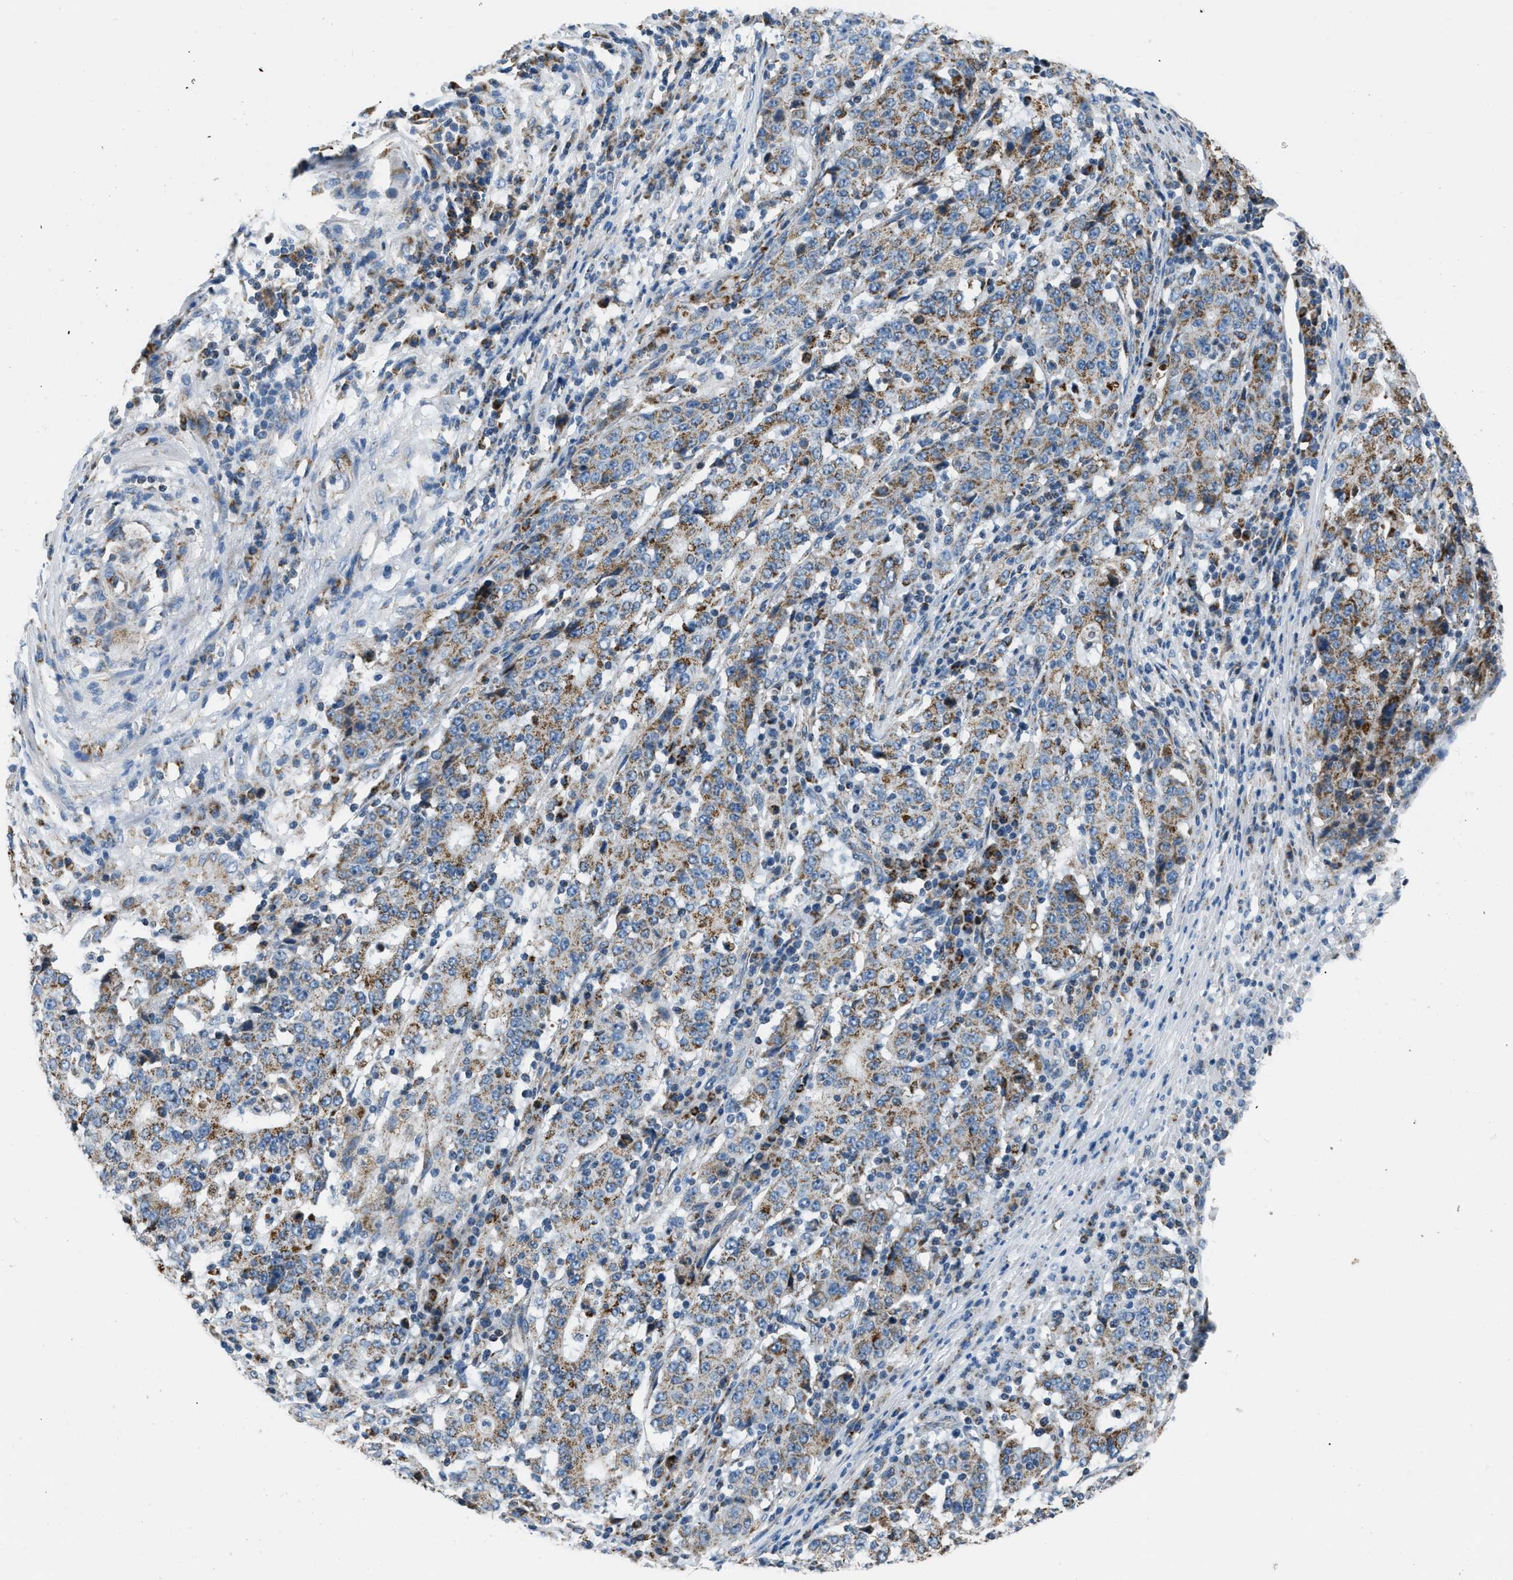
{"staining": {"intensity": "moderate", "quantity": ">75%", "location": "cytoplasmic/membranous"}, "tissue": "stomach cancer", "cell_type": "Tumor cells", "image_type": "cancer", "snomed": [{"axis": "morphology", "description": "Adenocarcinoma, NOS"}, {"axis": "topography", "description": "Stomach"}], "caption": "Moderate cytoplasmic/membranous expression is present in about >75% of tumor cells in stomach adenocarcinoma.", "gene": "ACADVL", "patient": {"sex": "male", "age": 59}}